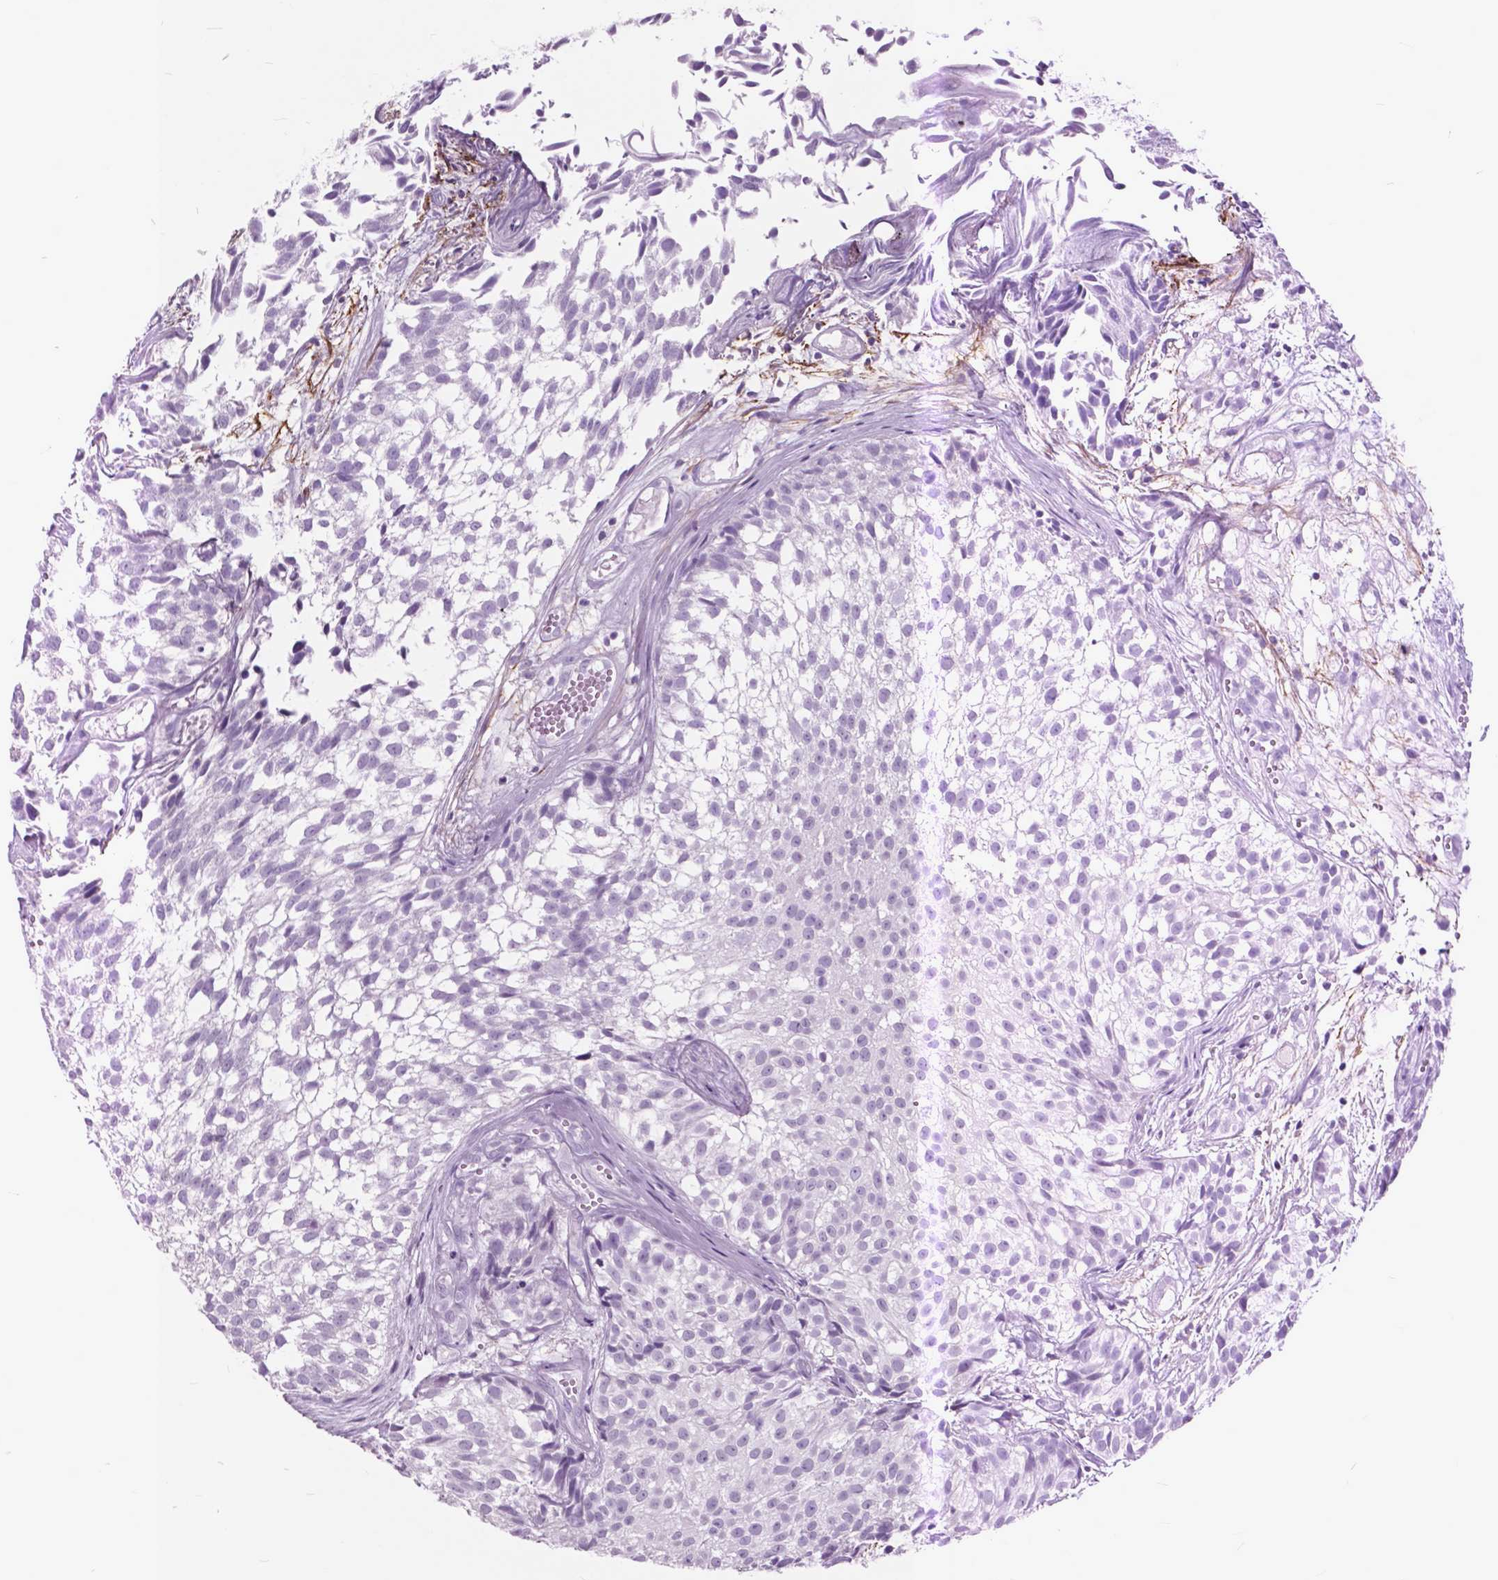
{"staining": {"intensity": "negative", "quantity": "none", "location": "none"}, "tissue": "urothelial cancer", "cell_type": "Tumor cells", "image_type": "cancer", "snomed": [{"axis": "morphology", "description": "Urothelial carcinoma, Low grade"}, {"axis": "topography", "description": "Urinary bladder"}], "caption": "DAB immunohistochemical staining of human urothelial cancer reveals no significant expression in tumor cells.", "gene": "GDF9", "patient": {"sex": "male", "age": 70}}